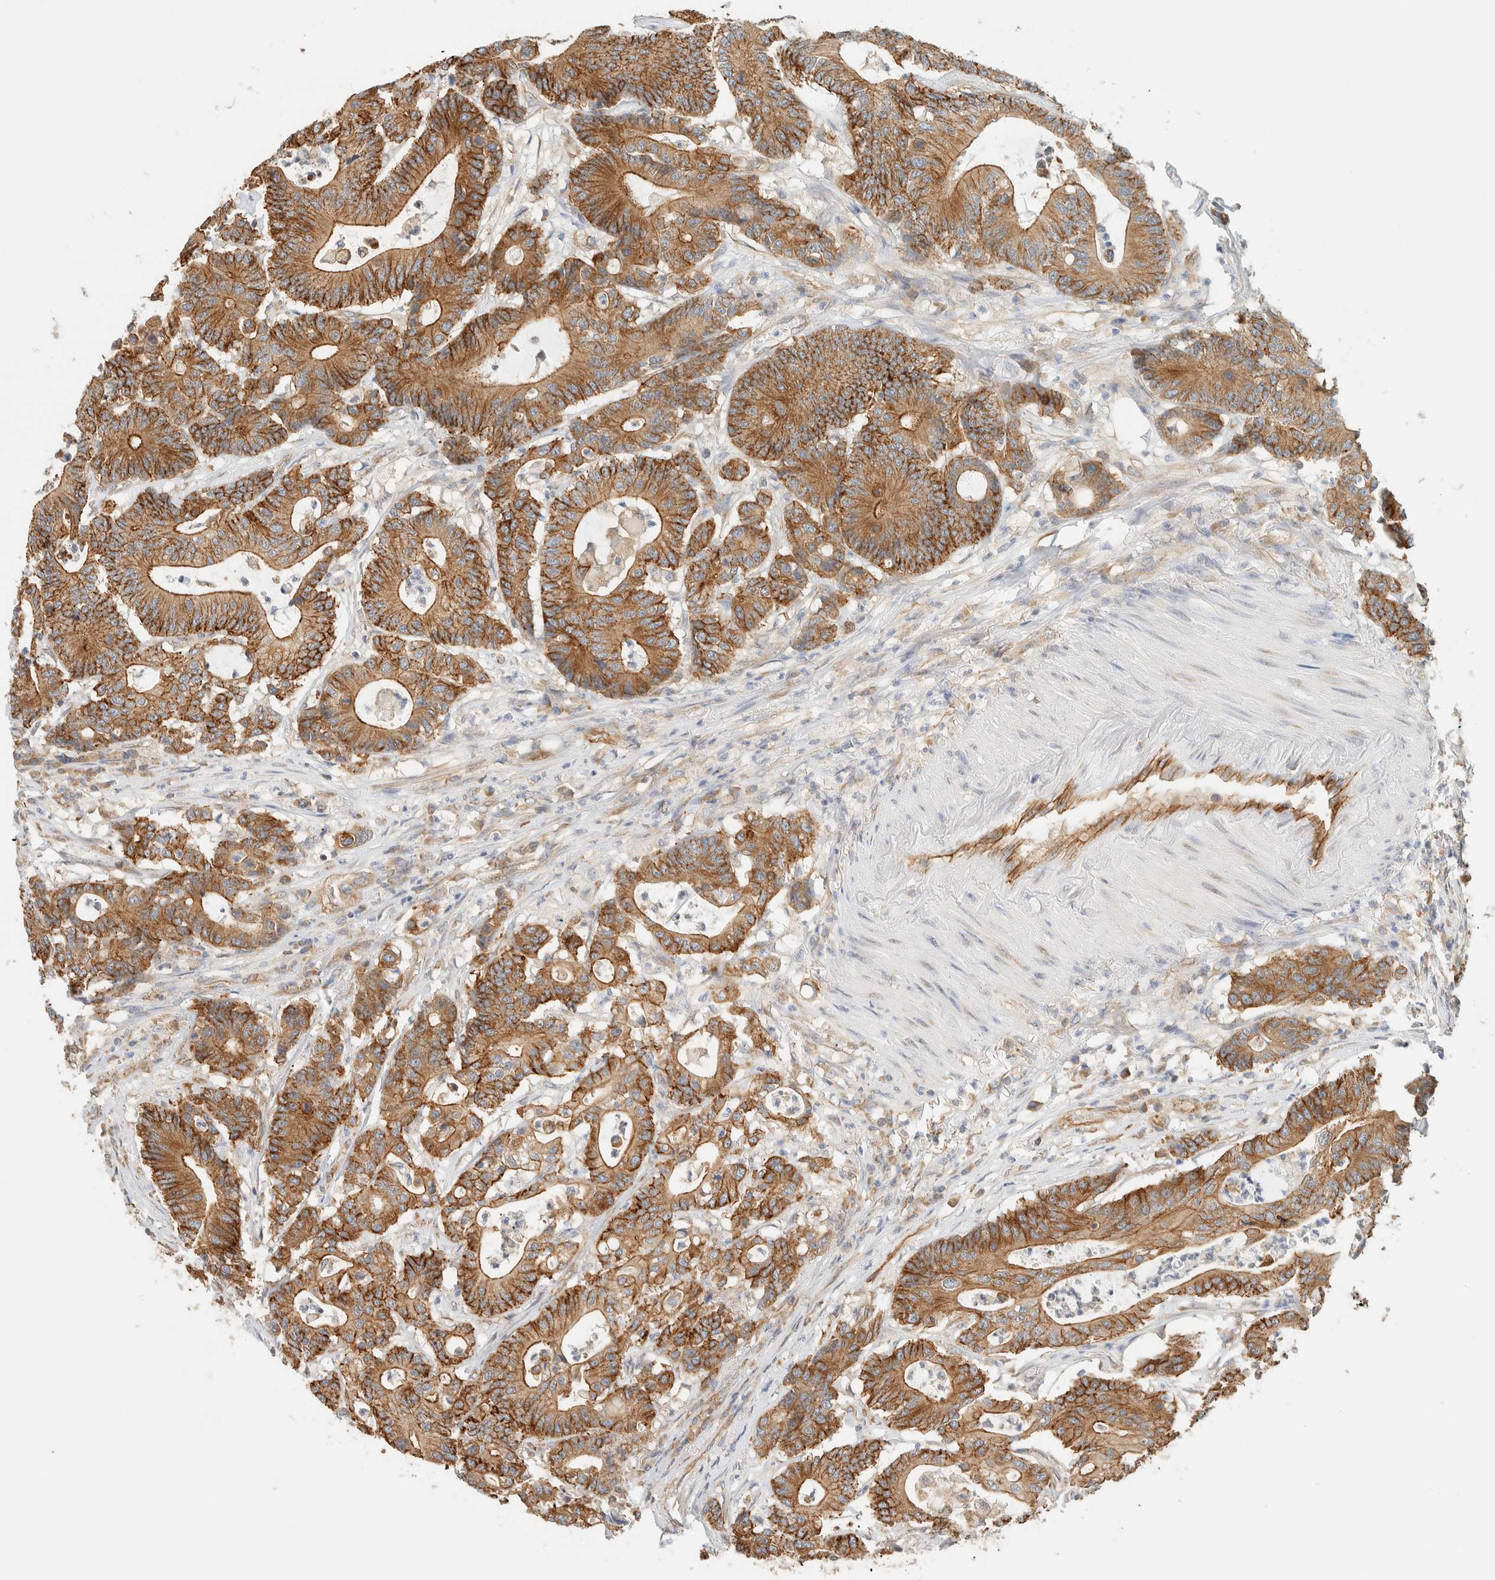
{"staining": {"intensity": "moderate", "quantity": ">75%", "location": "cytoplasmic/membranous"}, "tissue": "colorectal cancer", "cell_type": "Tumor cells", "image_type": "cancer", "snomed": [{"axis": "morphology", "description": "Adenocarcinoma, NOS"}, {"axis": "topography", "description": "Colon"}], "caption": "Adenocarcinoma (colorectal) was stained to show a protein in brown. There is medium levels of moderate cytoplasmic/membranous expression in about >75% of tumor cells. Immunohistochemistry (ihc) stains the protein of interest in brown and the nuclei are stained blue.", "gene": "LIMA1", "patient": {"sex": "female", "age": 84}}